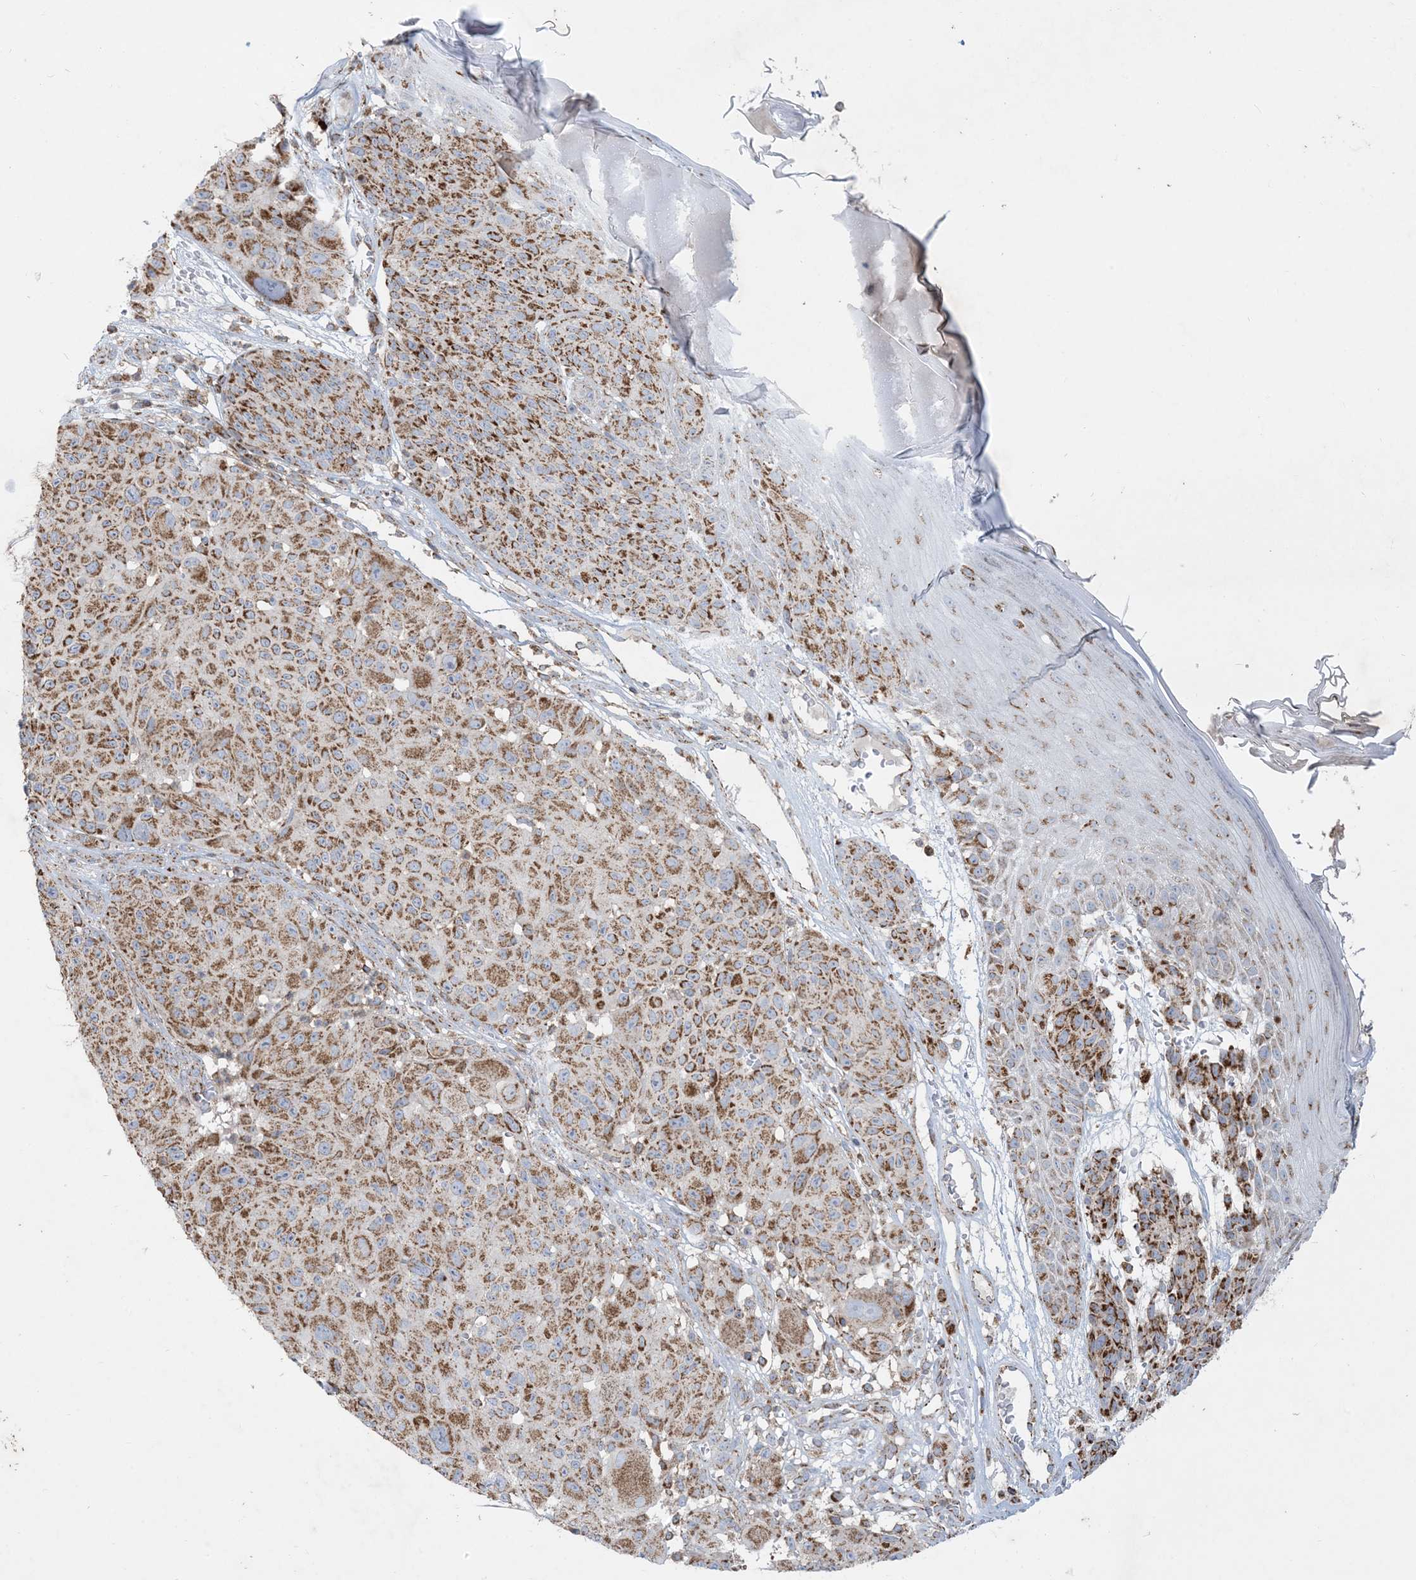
{"staining": {"intensity": "moderate", "quantity": ">75%", "location": "cytoplasmic/membranous"}, "tissue": "melanoma", "cell_type": "Tumor cells", "image_type": "cancer", "snomed": [{"axis": "morphology", "description": "Malignant melanoma, NOS"}, {"axis": "topography", "description": "Skin"}], "caption": "A brown stain highlights moderate cytoplasmic/membranous positivity of a protein in melanoma tumor cells. (Stains: DAB in brown, nuclei in blue, Microscopy: brightfield microscopy at high magnification).", "gene": "BEND4", "patient": {"sex": "male", "age": 83}}